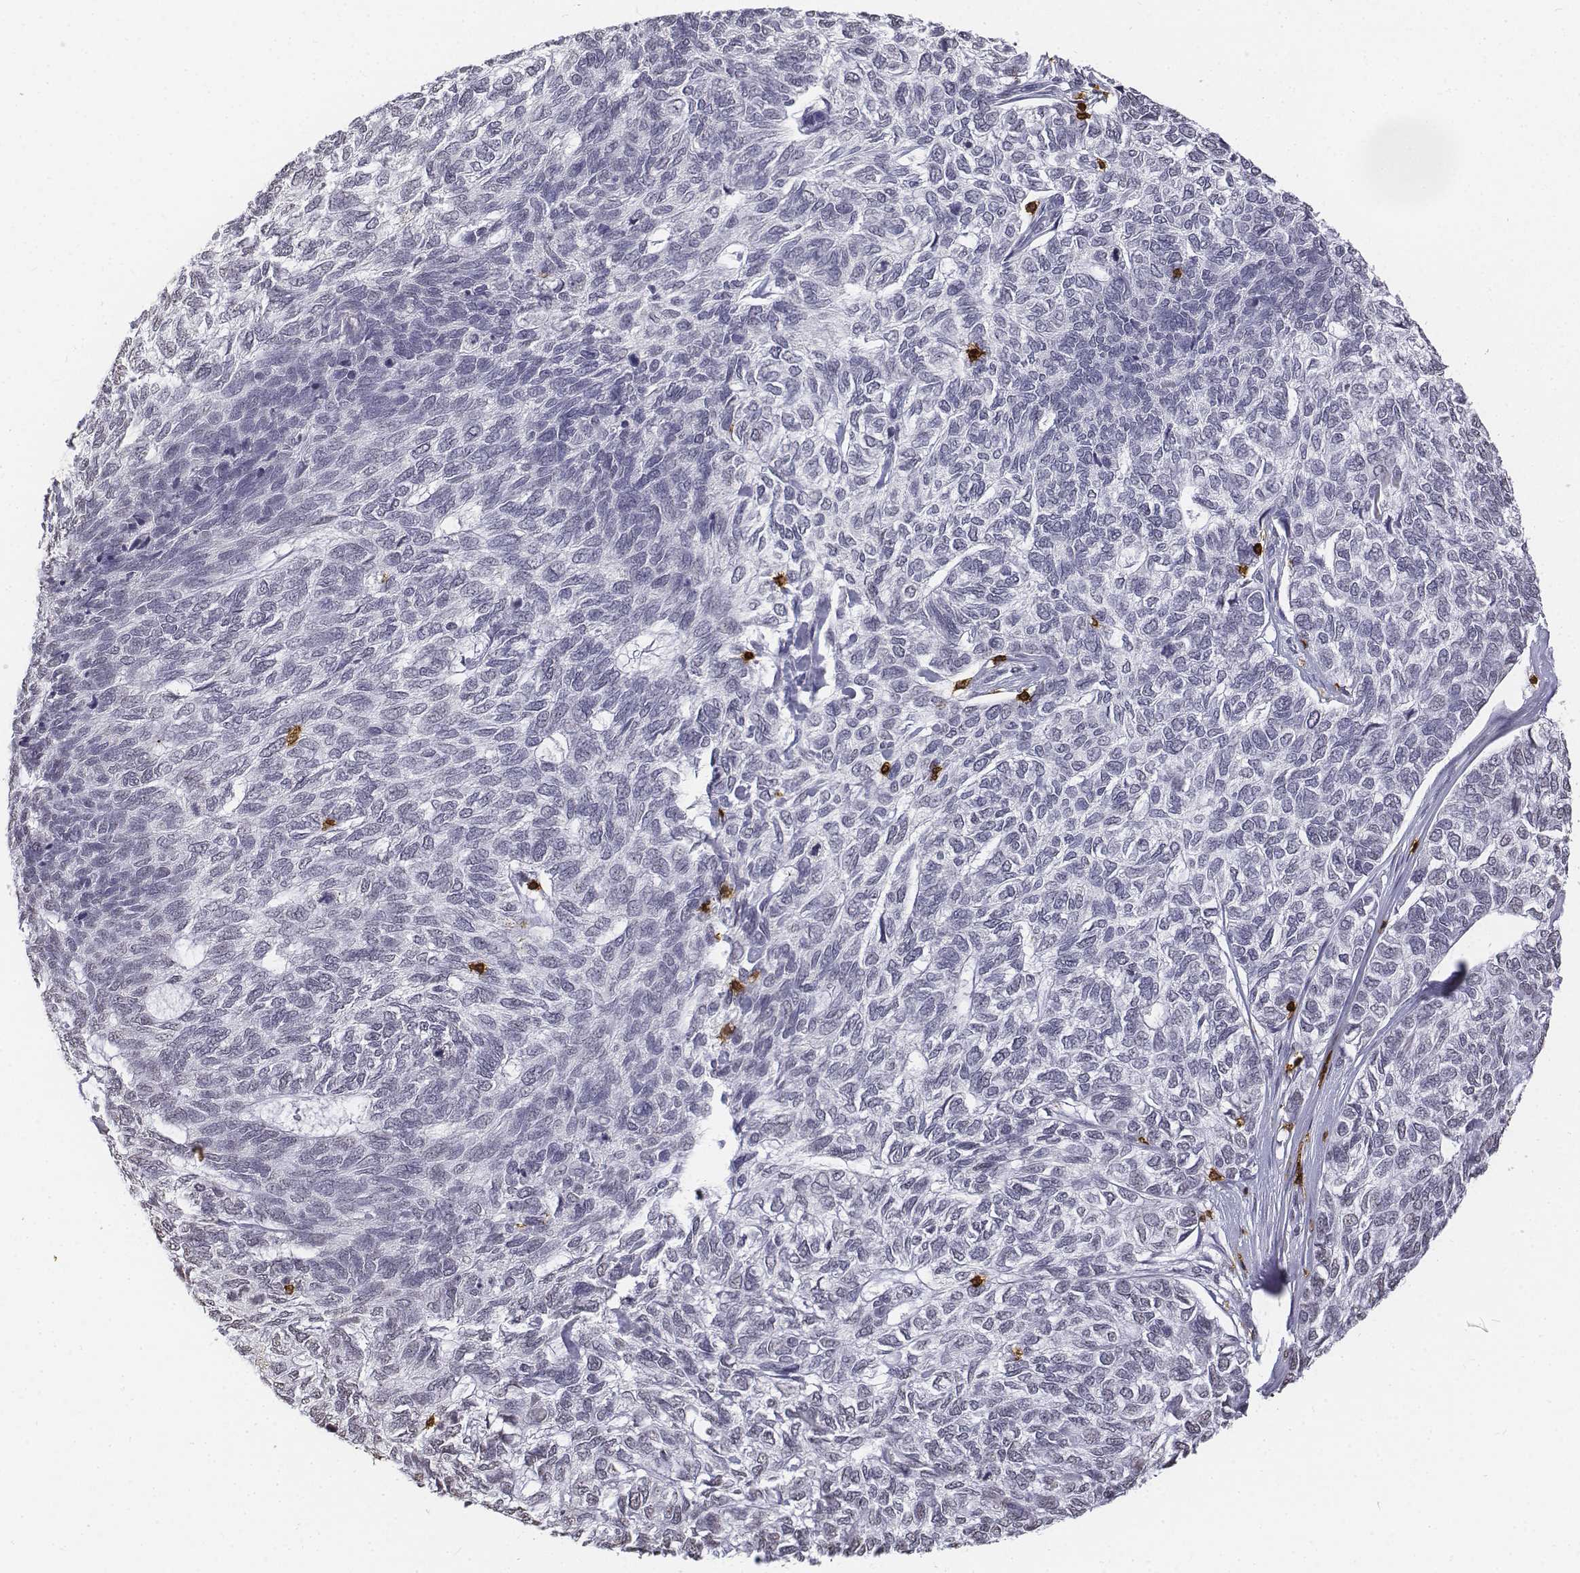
{"staining": {"intensity": "negative", "quantity": "none", "location": "none"}, "tissue": "skin cancer", "cell_type": "Tumor cells", "image_type": "cancer", "snomed": [{"axis": "morphology", "description": "Basal cell carcinoma"}, {"axis": "topography", "description": "Skin"}], "caption": "Tumor cells show no significant expression in basal cell carcinoma (skin). The staining was performed using DAB (3,3'-diaminobenzidine) to visualize the protein expression in brown, while the nuclei were stained in blue with hematoxylin (Magnification: 20x).", "gene": "CD3E", "patient": {"sex": "female", "age": 65}}